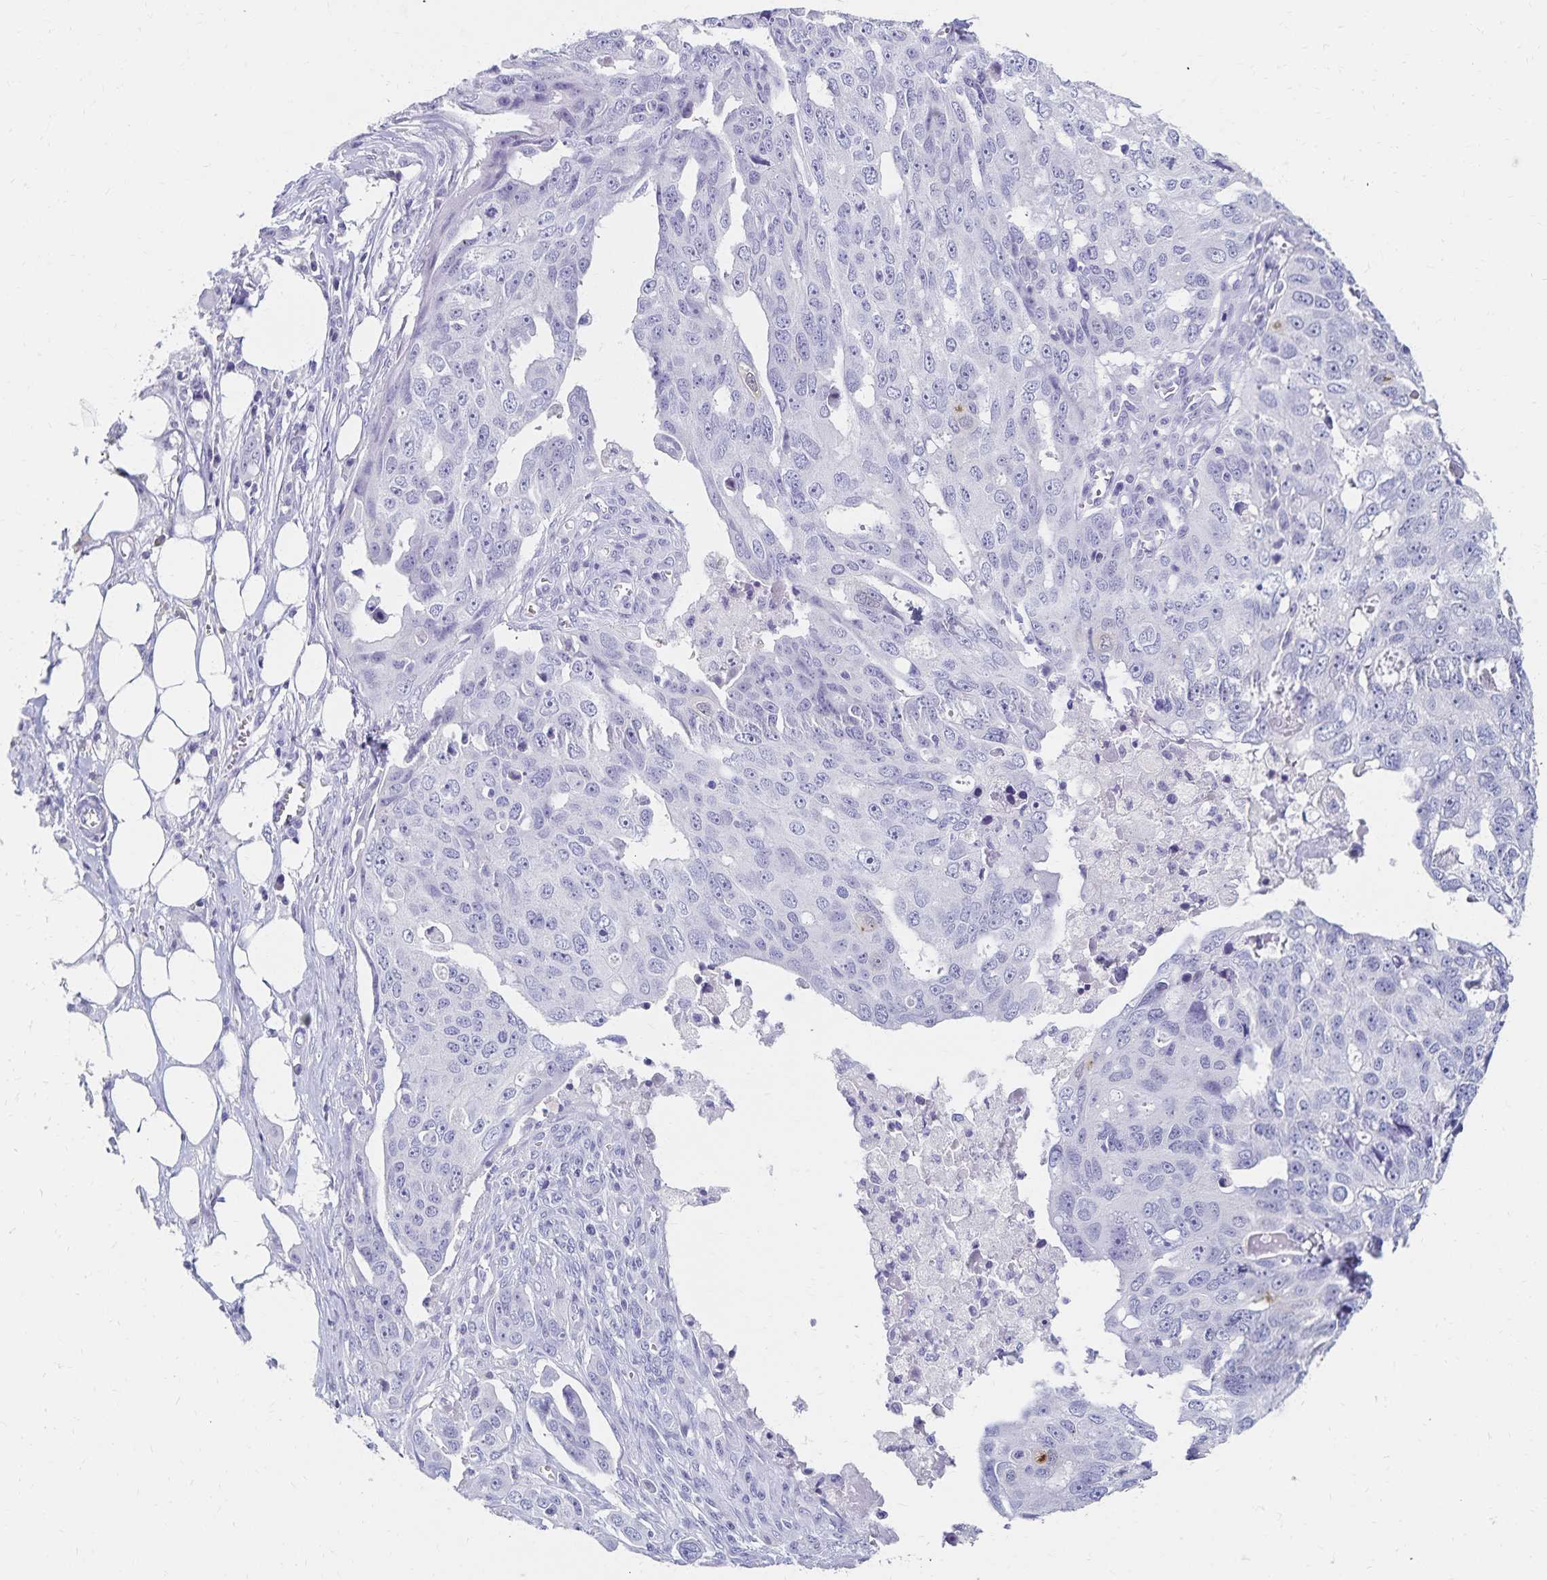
{"staining": {"intensity": "negative", "quantity": "none", "location": "none"}, "tissue": "ovarian cancer", "cell_type": "Tumor cells", "image_type": "cancer", "snomed": [{"axis": "morphology", "description": "Carcinoma, endometroid"}, {"axis": "topography", "description": "Ovary"}], "caption": "Tumor cells are negative for brown protein staining in ovarian cancer.", "gene": "C2orf50", "patient": {"sex": "female", "age": 70}}